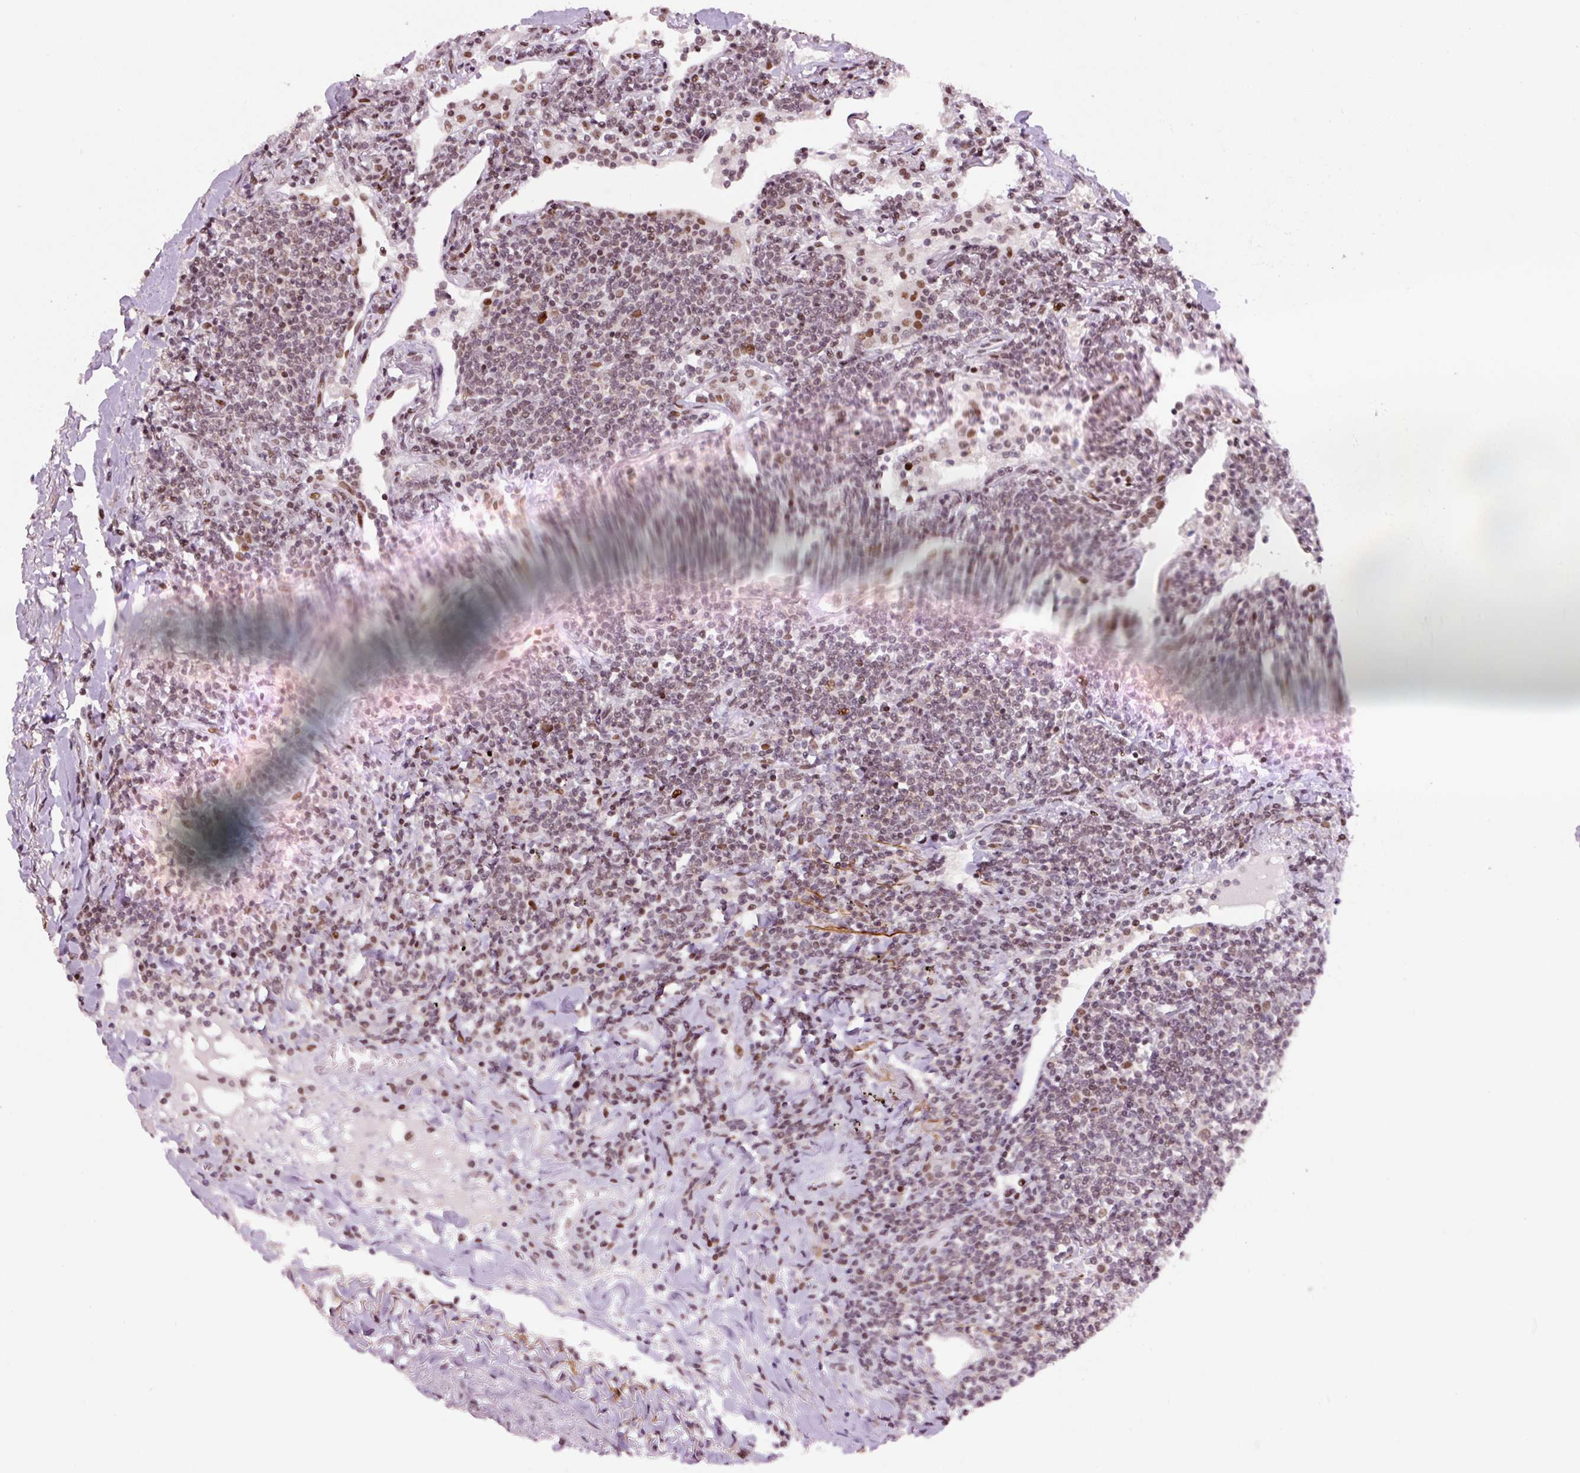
{"staining": {"intensity": "weak", "quantity": ">75%", "location": "nuclear"}, "tissue": "lymphoma", "cell_type": "Tumor cells", "image_type": "cancer", "snomed": [{"axis": "morphology", "description": "Malignant lymphoma, non-Hodgkin's type, Low grade"}, {"axis": "topography", "description": "Lung"}], "caption": "Lymphoma was stained to show a protein in brown. There is low levels of weak nuclear expression in approximately >75% of tumor cells.", "gene": "CCNL2", "patient": {"sex": "female", "age": 71}}